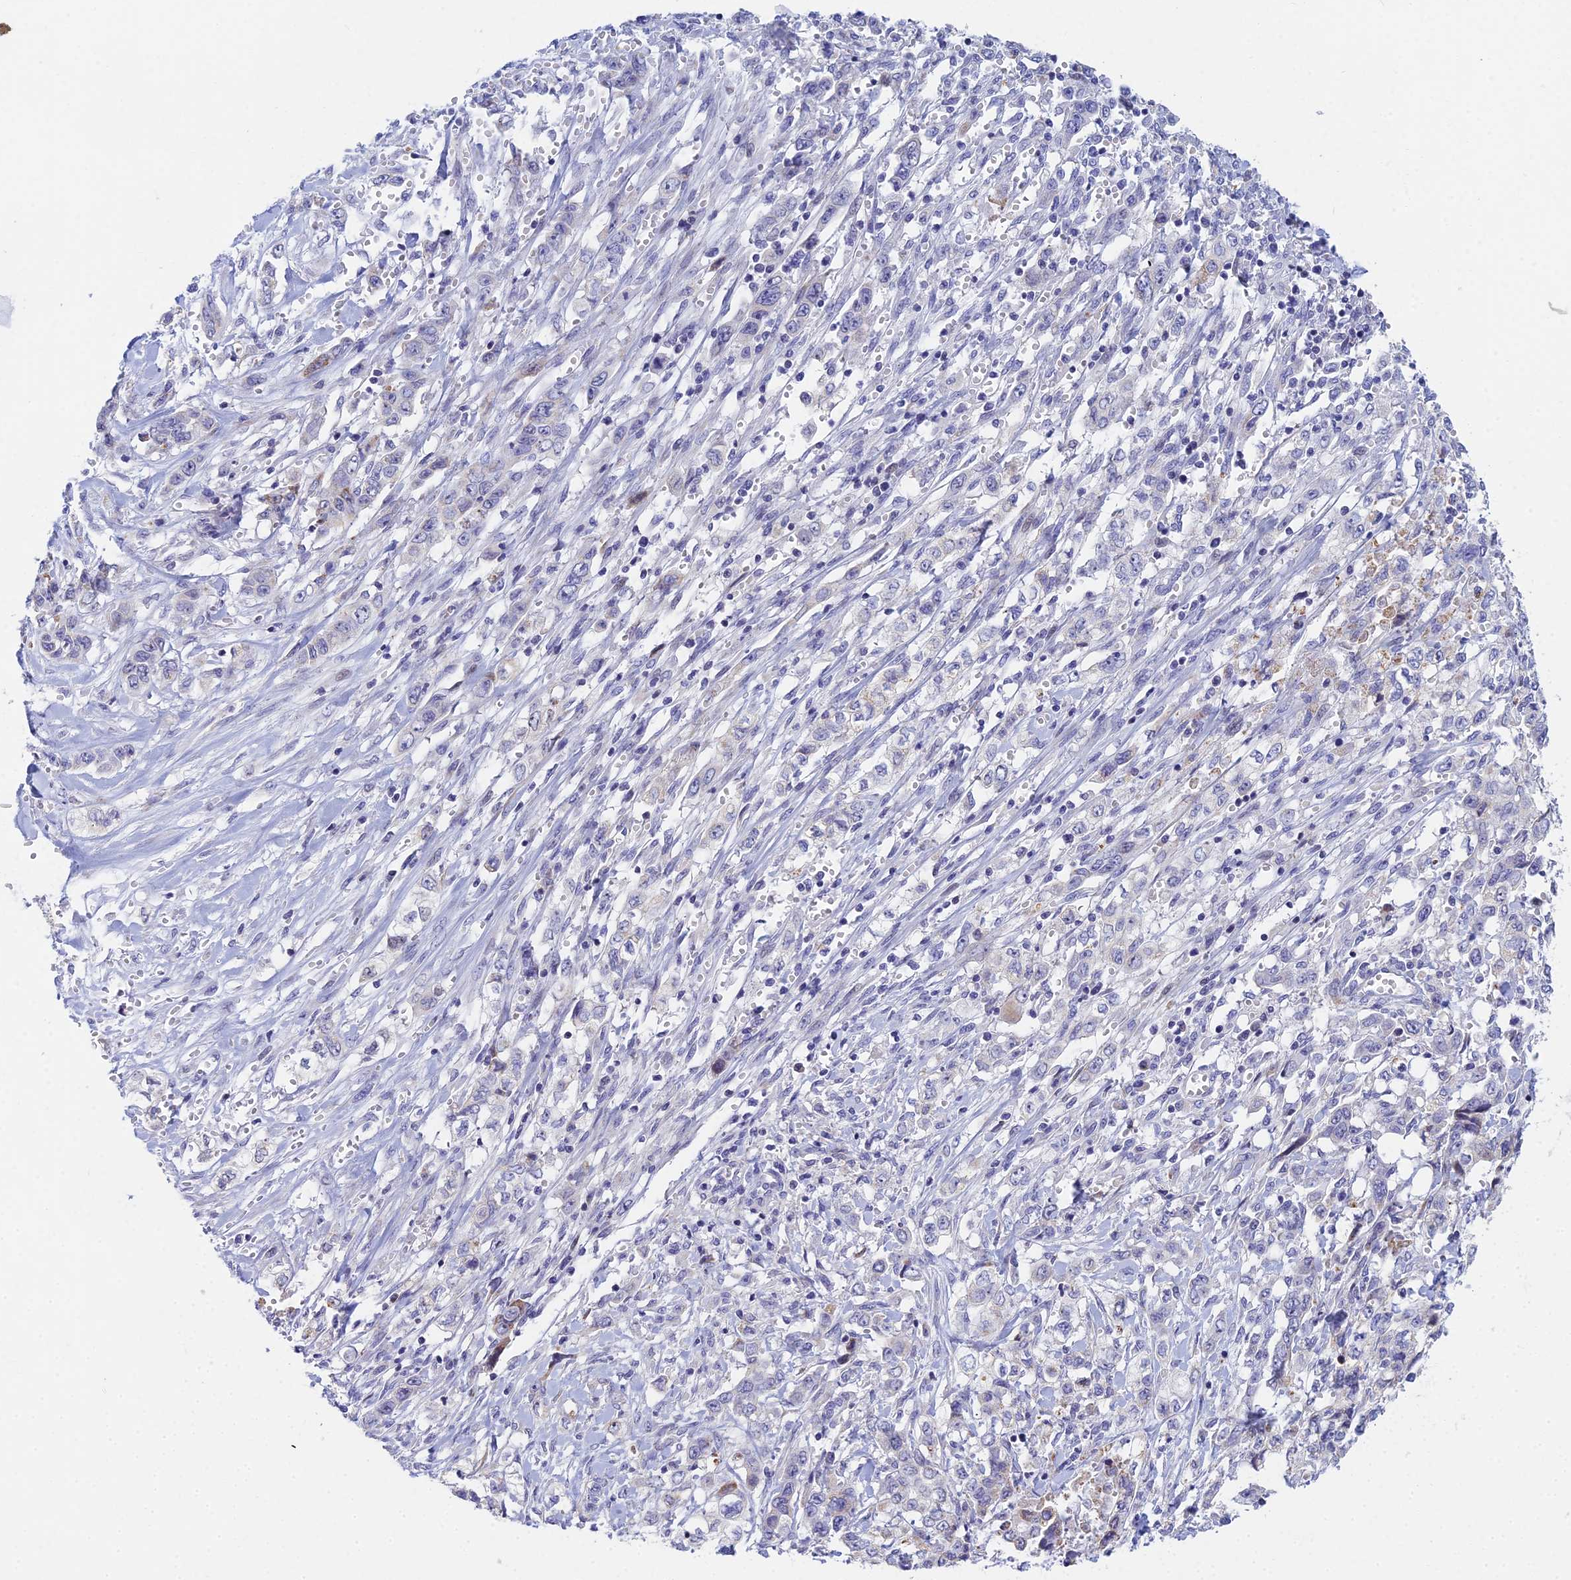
{"staining": {"intensity": "negative", "quantity": "none", "location": "none"}, "tissue": "stomach cancer", "cell_type": "Tumor cells", "image_type": "cancer", "snomed": [{"axis": "morphology", "description": "Adenocarcinoma, NOS"}, {"axis": "topography", "description": "Stomach, upper"}], "caption": "Immunohistochemistry (IHC) micrograph of neoplastic tissue: human adenocarcinoma (stomach) stained with DAB (3,3'-diaminobenzidine) shows no significant protein staining in tumor cells.", "gene": "PRR13", "patient": {"sex": "male", "age": 62}}